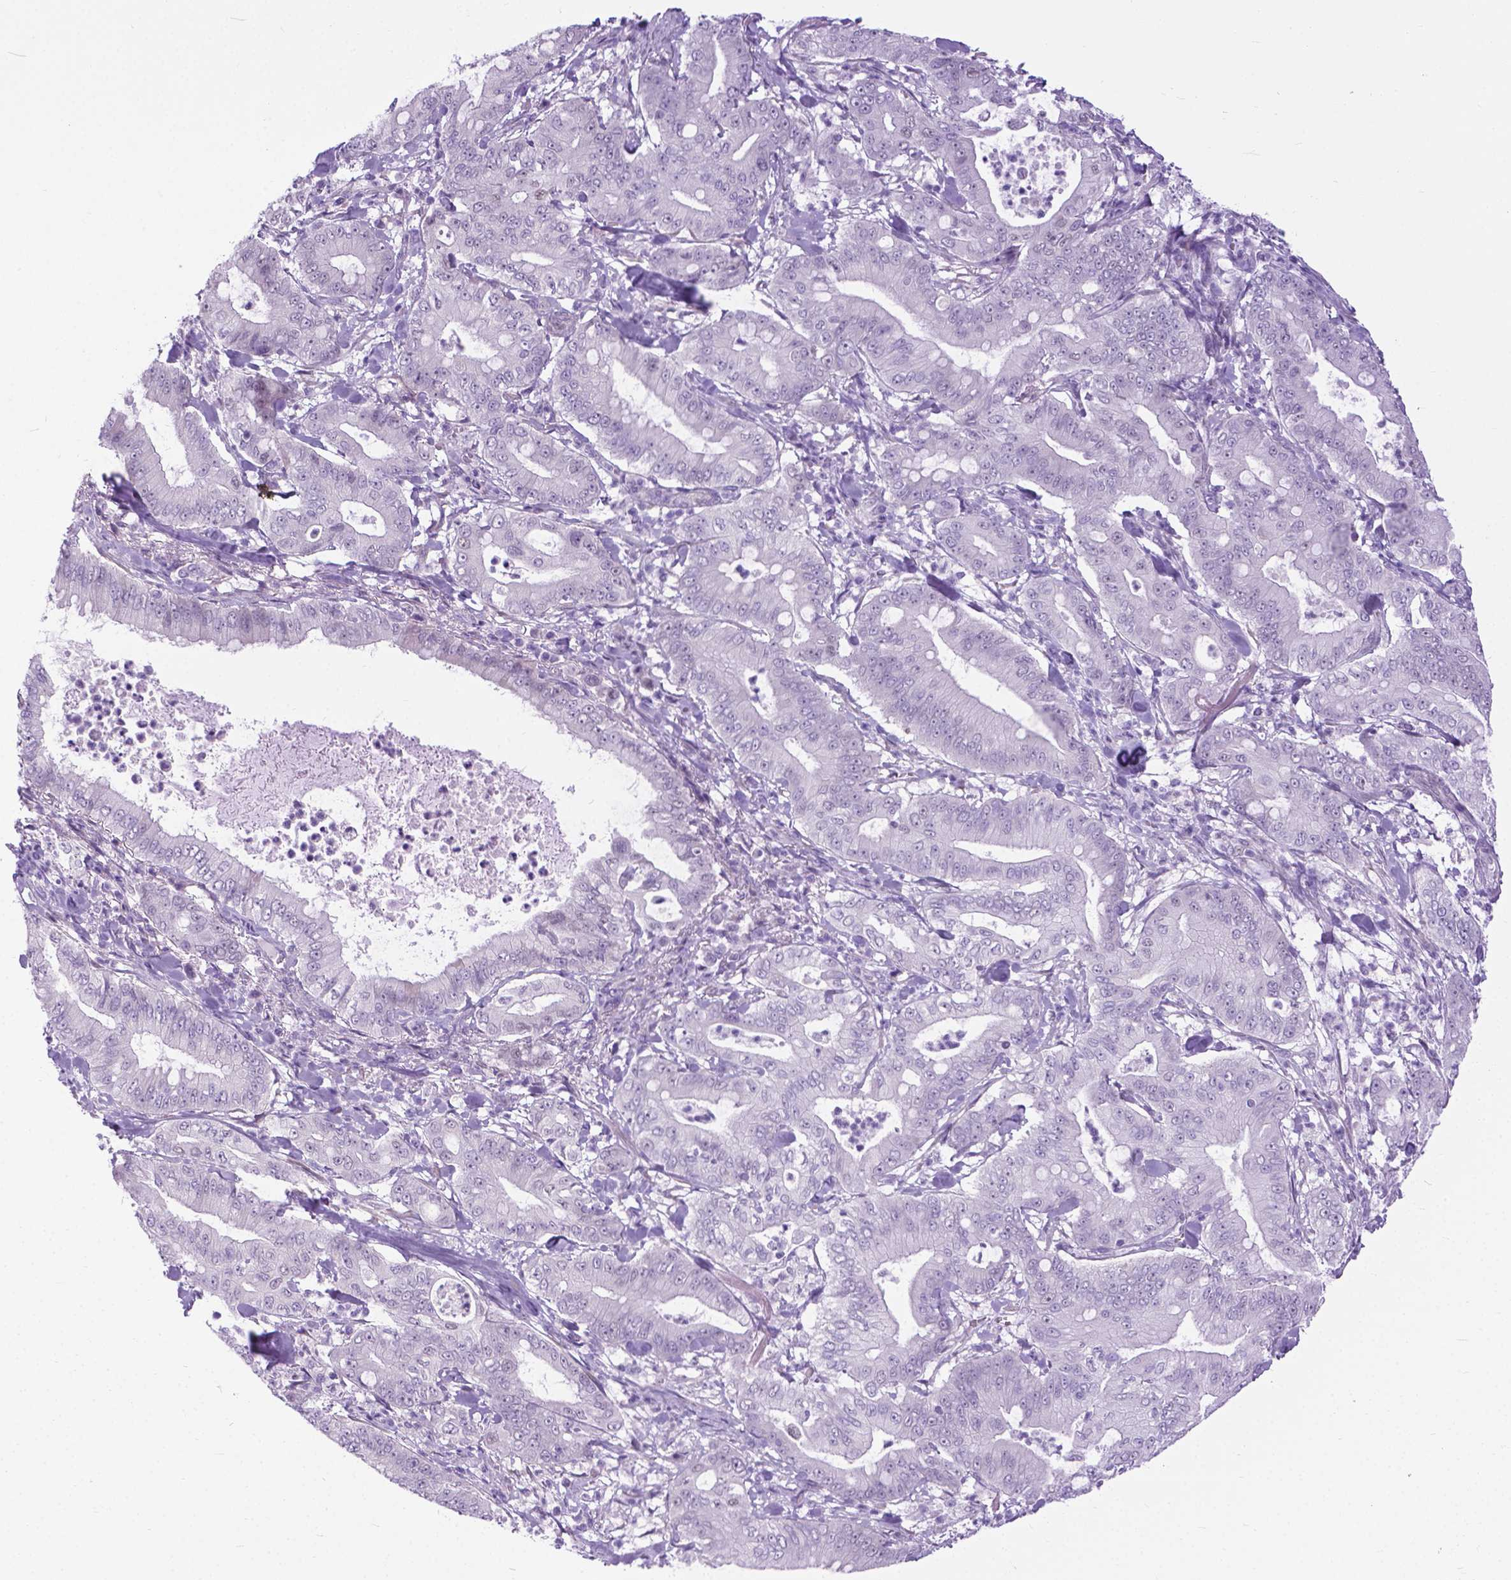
{"staining": {"intensity": "negative", "quantity": "none", "location": "none"}, "tissue": "pancreatic cancer", "cell_type": "Tumor cells", "image_type": "cancer", "snomed": [{"axis": "morphology", "description": "Adenocarcinoma, NOS"}, {"axis": "topography", "description": "Pancreas"}], "caption": "Immunohistochemistry (IHC) of pancreatic adenocarcinoma shows no positivity in tumor cells. Nuclei are stained in blue.", "gene": "APCDD1L", "patient": {"sex": "male", "age": 71}}